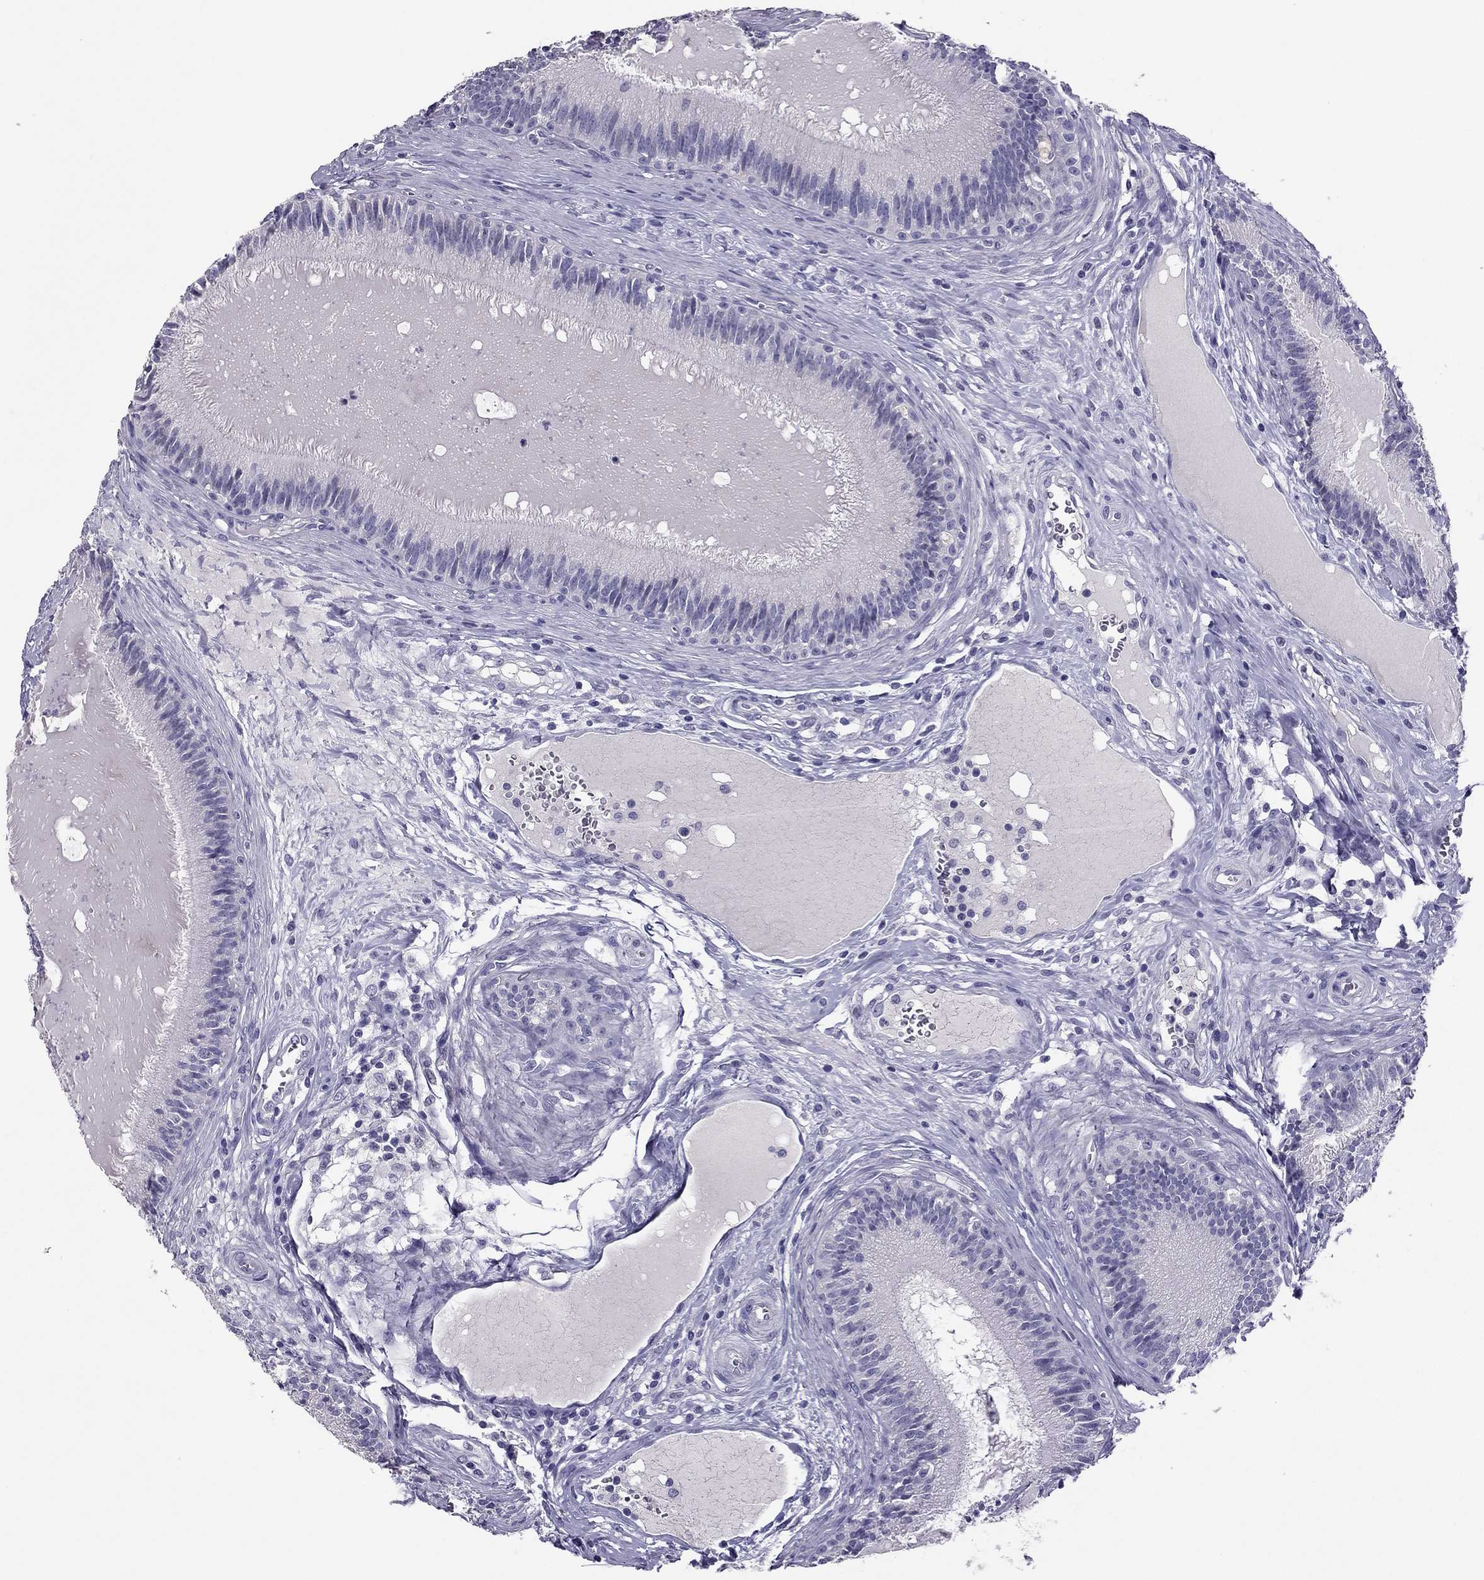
{"staining": {"intensity": "negative", "quantity": "none", "location": "none"}, "tissue": "epididymis", "cell_type": "Glandular cells", "image_type": "normal", "snomed": [{"axis": "morphology", "description": "Normal tissue, NOS"}, {"axis": "topography", "description": "Epididymis"}], "caption": "An immunohistochemistry histopathology image of benign epididymis is shown. There is no staining in glandular cells of epididymis.", "gene": "RHO", "patient": {"sex": "male", "age": 27}}